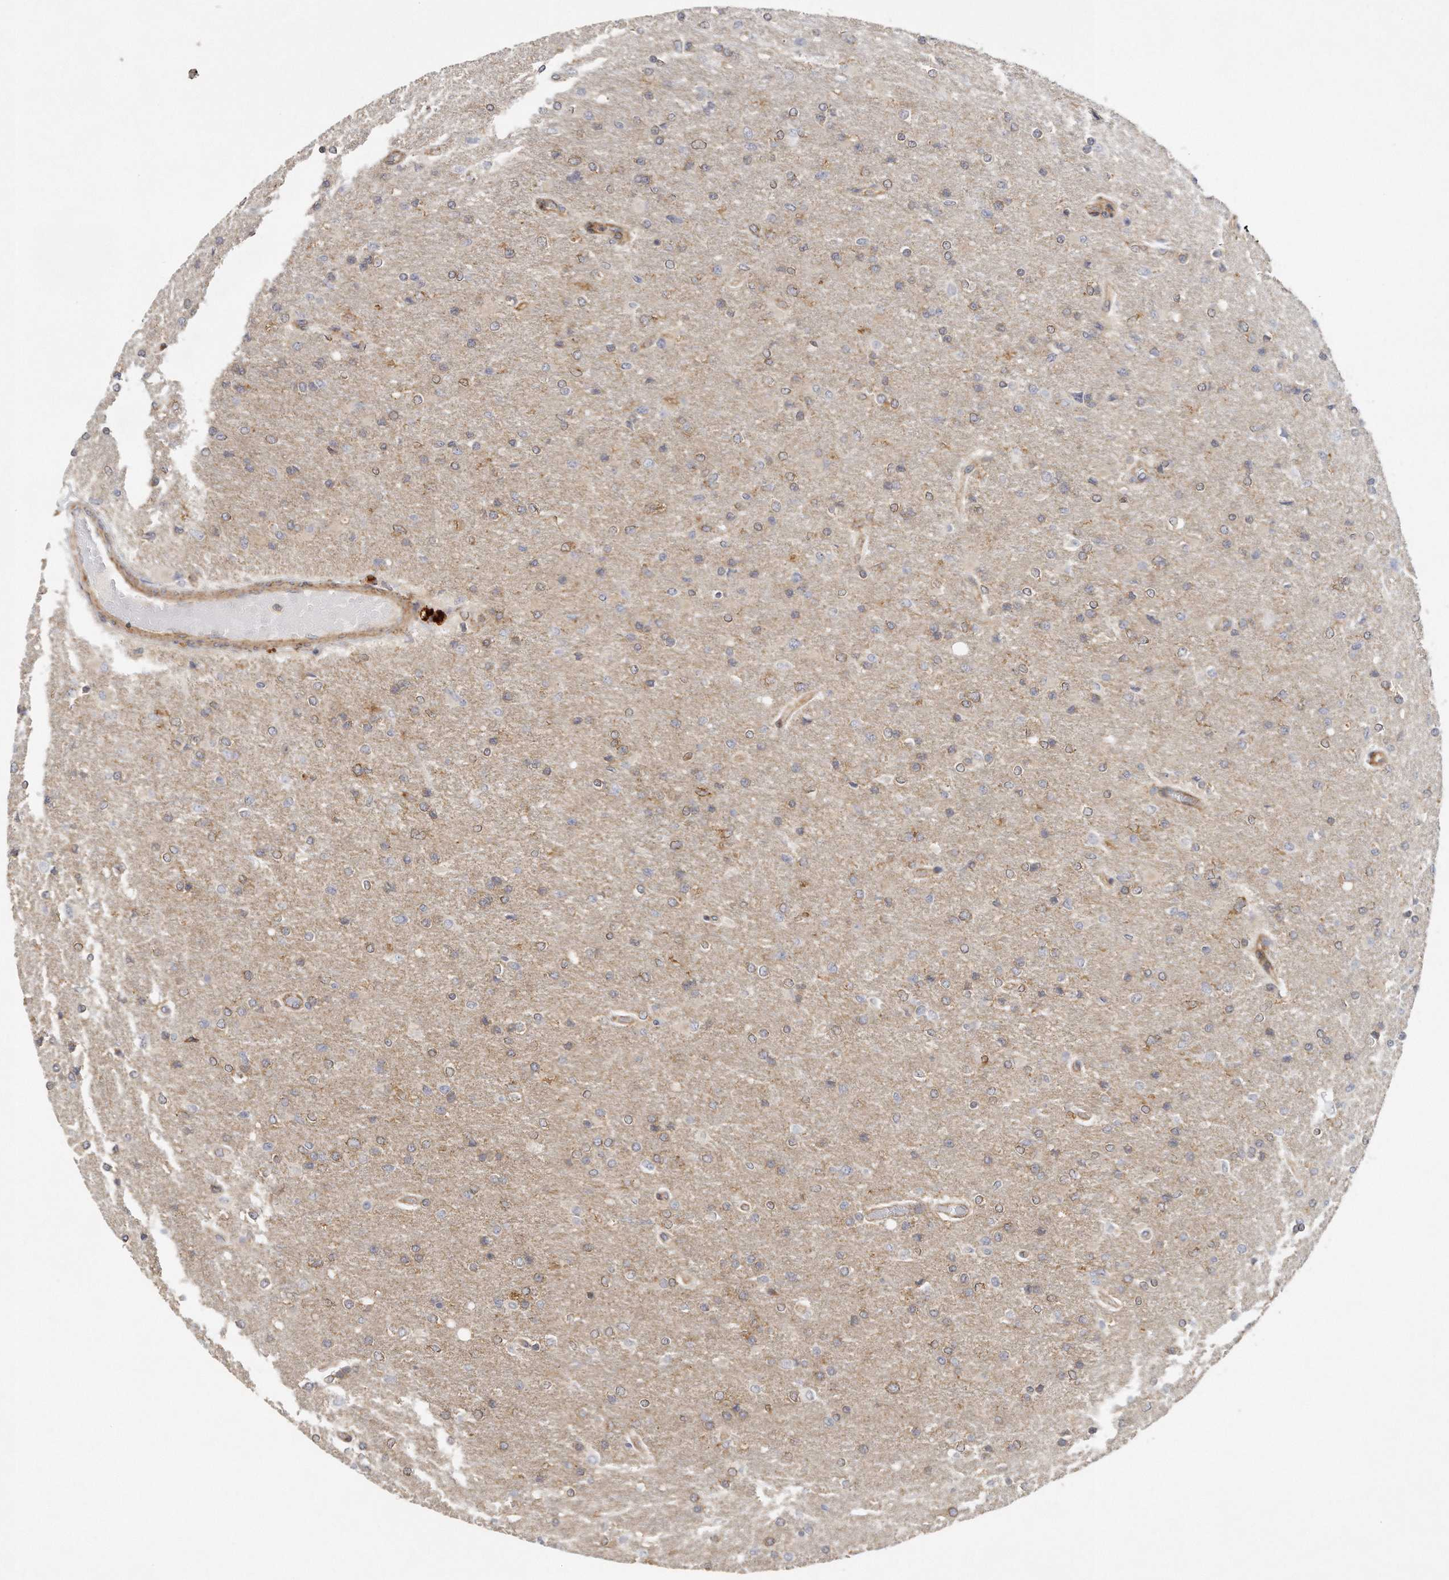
{"staining": {"intensity": "weak", "quantity": "25%-75%", "location": "cytoplasmic/membranous"}, "tissue": "glioma", "cell_type": "Tumor cells", "image_type": "cancer", "snomed": [{"axis": "morphology", "description": "Glioma, malignant, High grade"}, {"axis": "topography", "description": "Cerebral cortex"}], "caption": "An immunohistochemistry image of tumor tissue is shown. Protein staining in brown highlights weak cytoplasmic/membranous positivity in malignant glioma (high-grade) within tumor cells.", "gene": "MTERF4", "patient": {"sex": "female", "age": 36}}